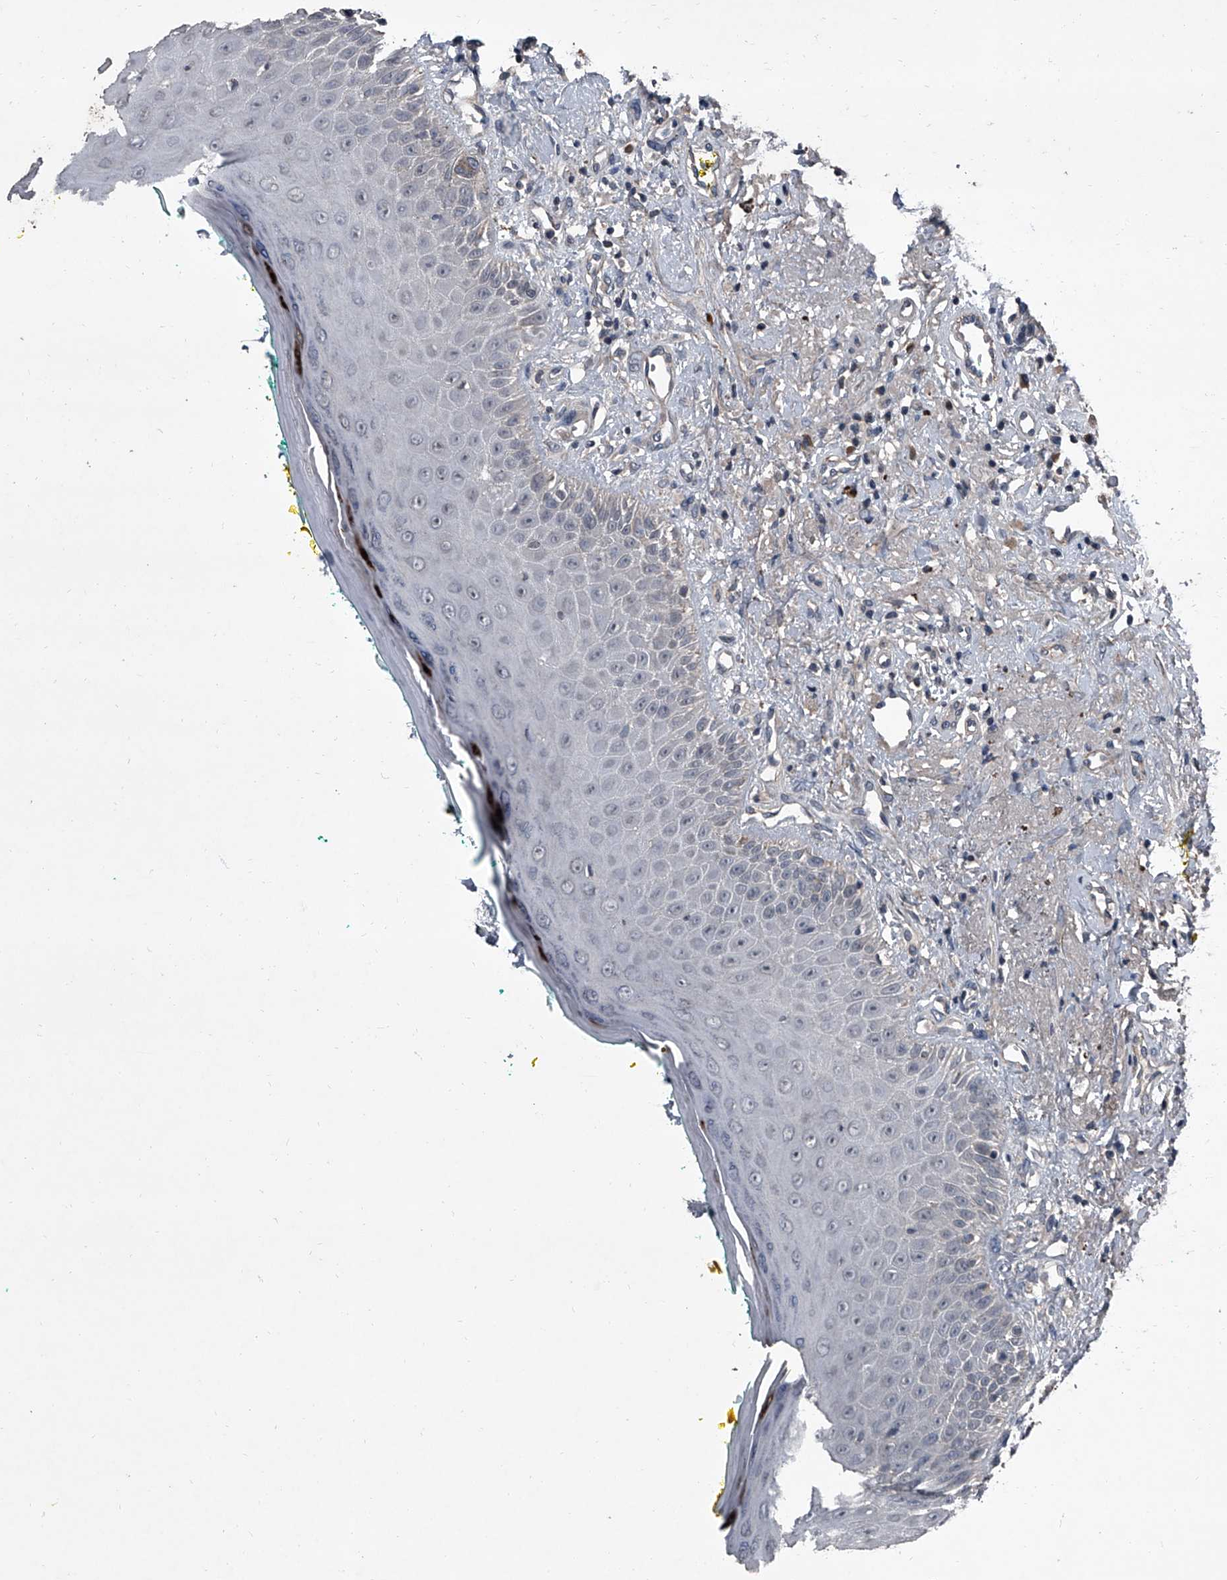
{"staining": {"intensity": "negative", "quantity": "none", "location": "none"}, "tissue": "oral mucosa", "cell_type": "Squamous epithelial cells", "image_type": "normal", "snomed": [{"axis": "morphology", "description": "Normal tissue, NOS"}, {"axis": "topography", "description": "Oral tissue"}], "caption": "This is an immunohistochemistry micrograph of unremarkable oral mucosa. There is no staining in squamous epithelial cells.", "gene": "OARD1", "patient": {"sex": "female", "age": 70}}